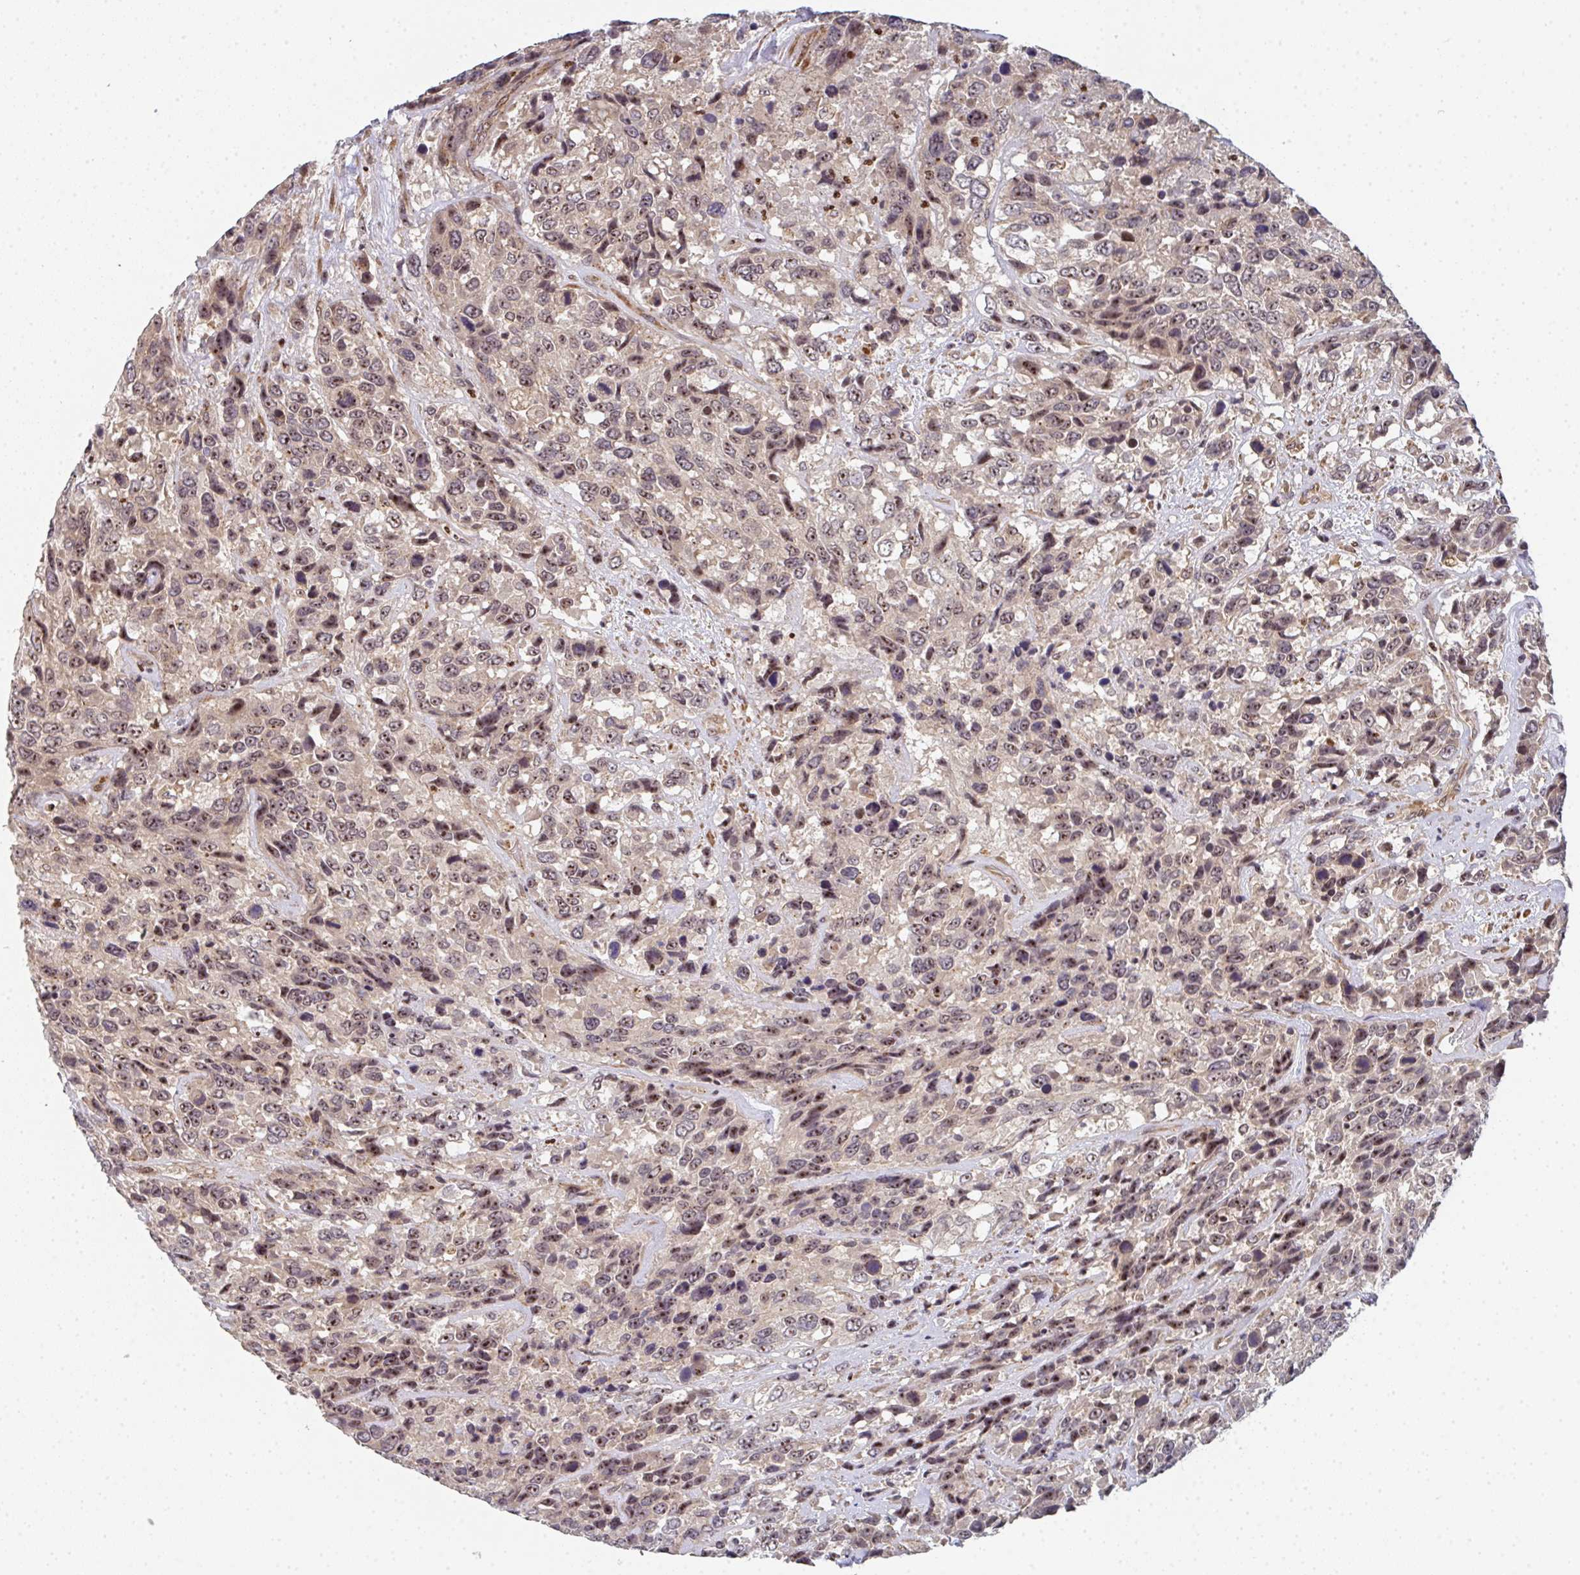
{"staining": {"intensity": "moderate", "quantity": "25%-75%", "location": "cytoplasmic/membranous,nuclear"}, "tissue": "urothelial cancer", "cell_type": "Tumor cells", "image_type": "cancer", "snomed": [{"axis": "morphology", "description": "Urothelial carcinoma, High grade"}, {"axis": "topography", "description": "Urinary bladder"}], "caption": "This image shows immunohistochemistry (IHC) staining of urothelial cancer, with medium moderate cytoplasmic/membranous and nuclear positivity in approximately 25%-75% of tumor cells.", "gene": "SIMC1", "patient": {"sex": "female", "age": 70}}